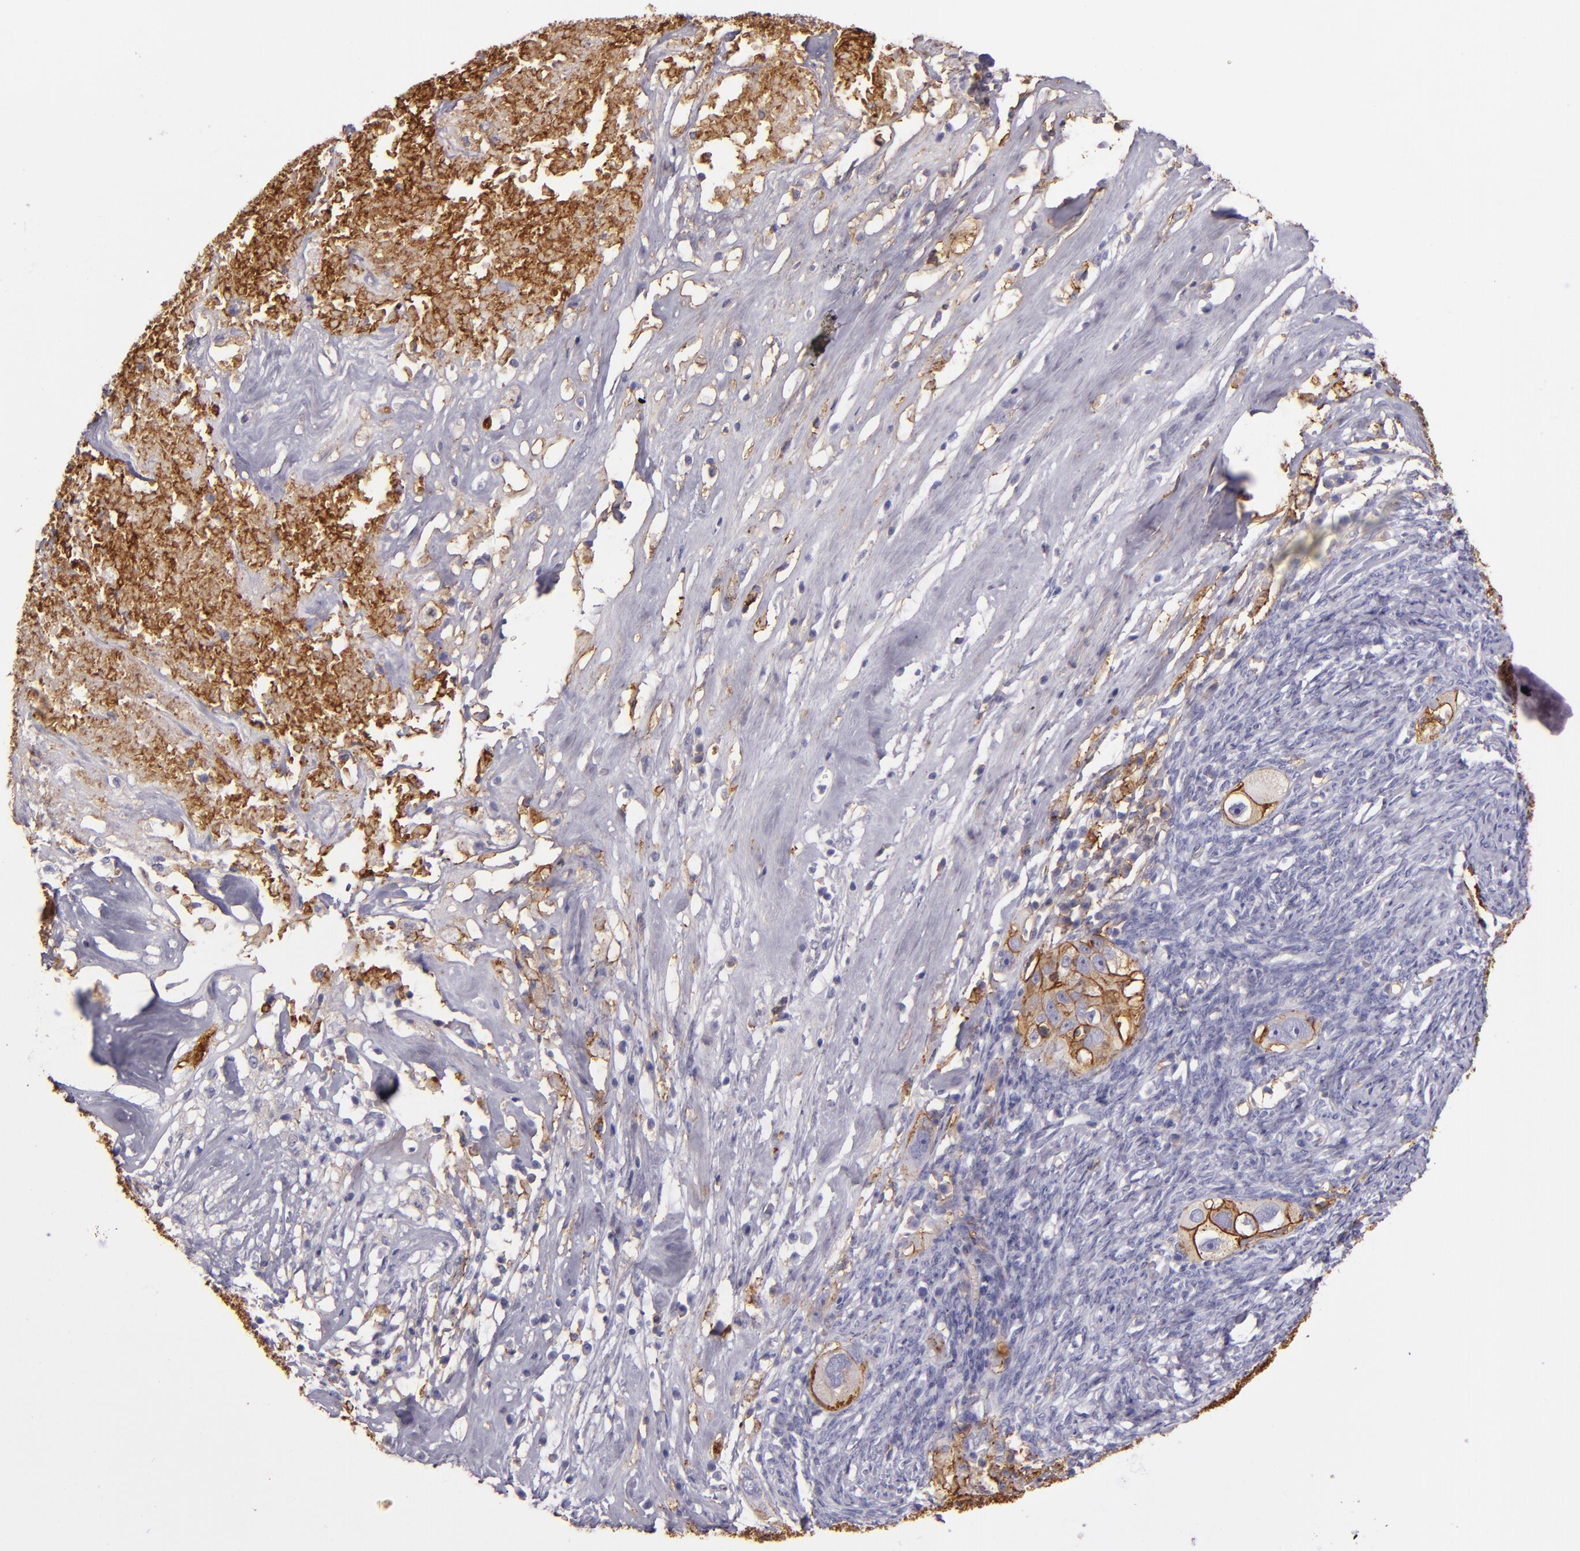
{"staining": {"intensity": "strong", "quantity": ">75%", "location": "cytoplasmic/membranous"}, "tissue": "ovarian cancer", "cell_type": "Tumor cells", "image_type": "cancer", "snomed": [{"axis": "morphology", "description": "Normal tissue, NOS"}, {"axis": "morphology", "description": "Cystadenocarcinoma, serous, NOS"}, {"axis": "topography", "description": "Ovary"}], "caption": "Strong cytoplasmic/membranous staining is present in about >75% of tumor cells in ovarian cancer (serous cystadenocarcinoma). (DAB (3,3'-diaminobenzidine) IHC with brightfield microscopy, high magnification).", "gene": "CD9", "patient": {"sex": "female", "age": 62}}